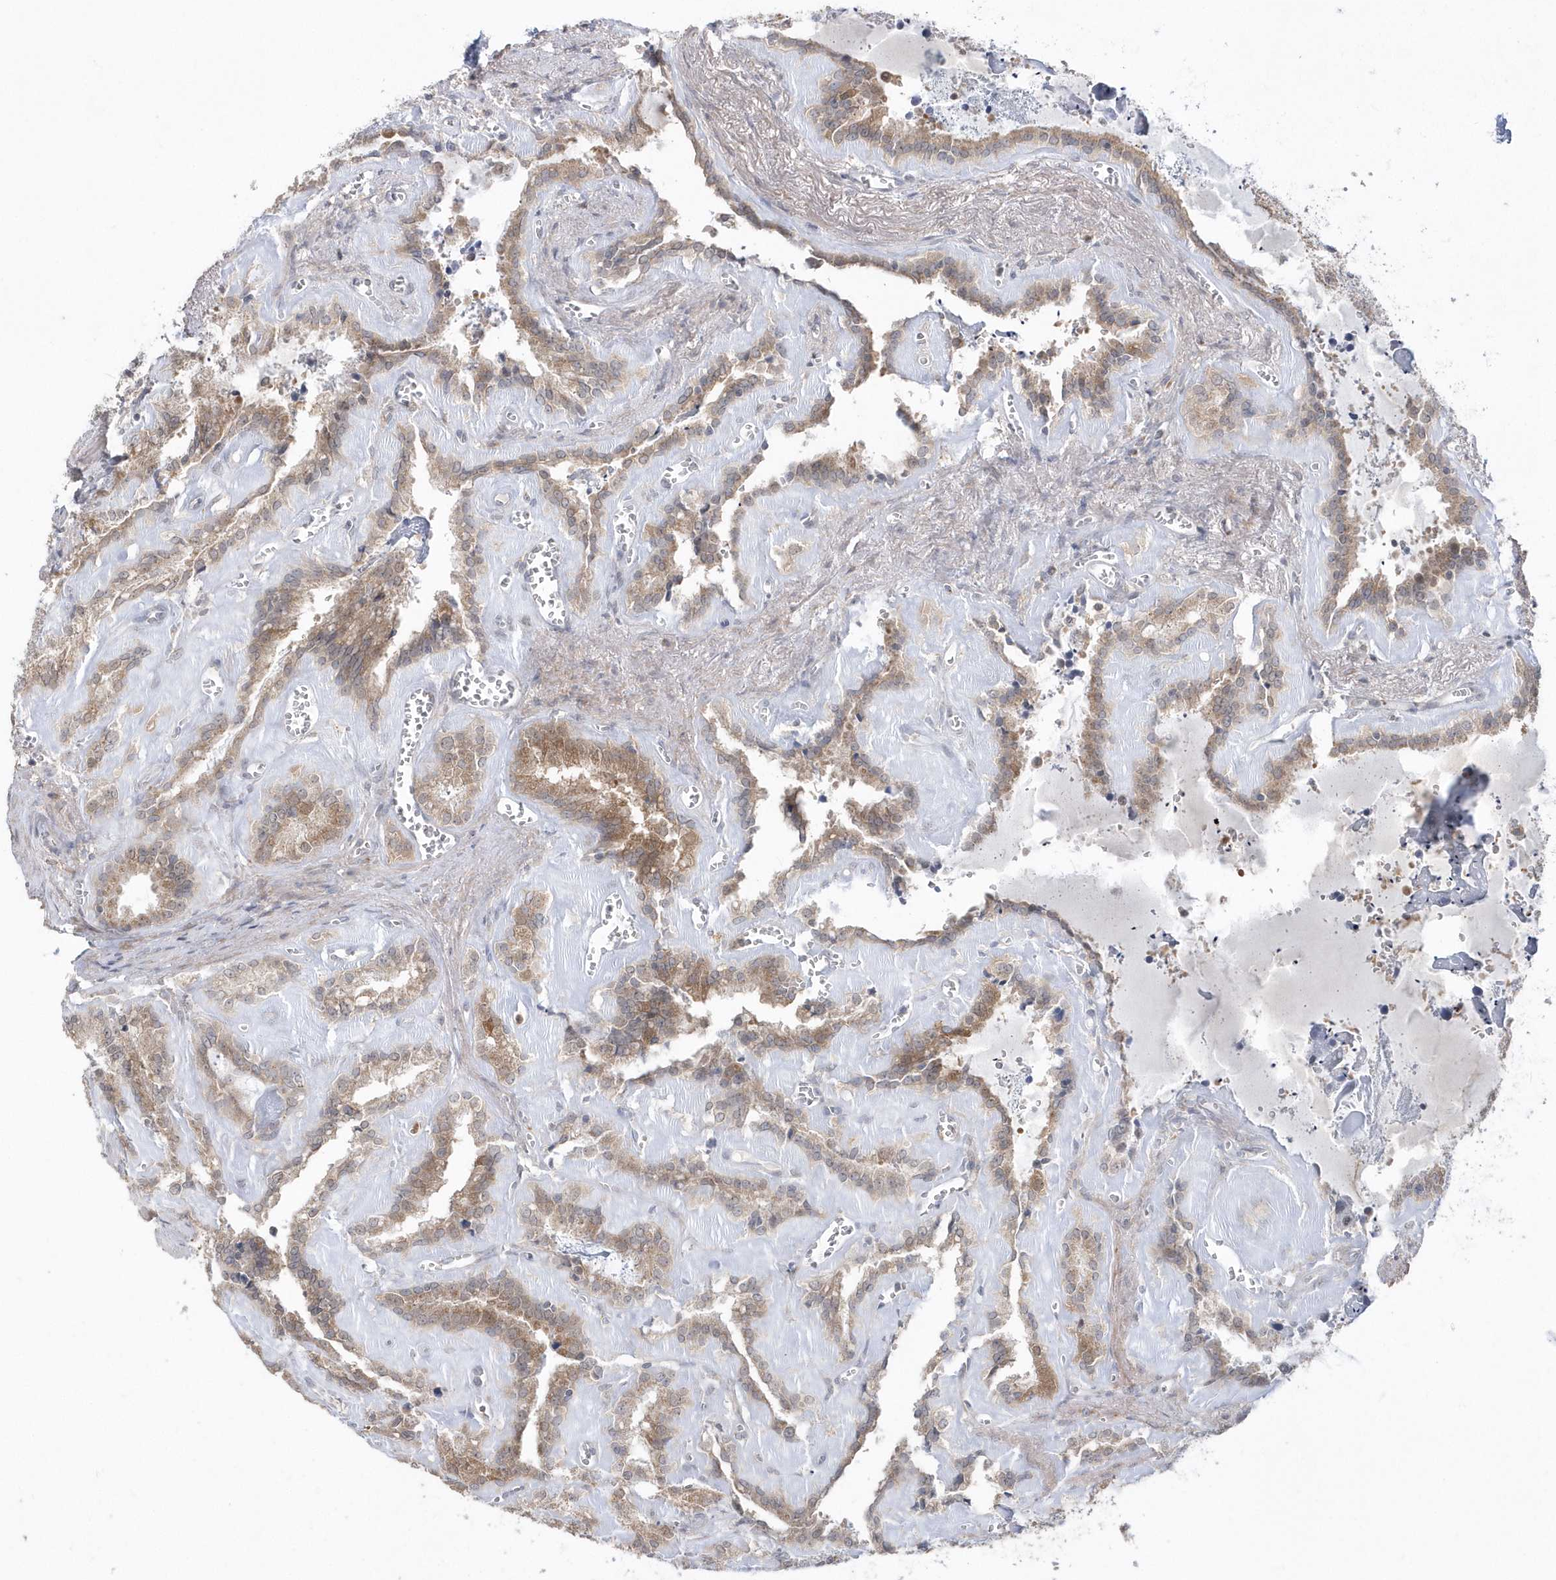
{"staining": {"intensity": "moderate", "quantity": ">75%", "location": "cytoplasmic/membranous"}, "tissue": "seminal vesicle", "cell_type": "Glandular cells", "image_type": "normal", "snomed": [{"axis": "morphology", "description": "Normal tissue, NOS"}, {"axis": "topography", "description": "Prostate"}, {"axis": "topography", "description": "Seminal veicle"}], "caption": "Protein staining of benign seminal vesicle displays moderate cytoplasmic/membranous expression in approximately >75% of glandular cells.", "gene": "GEMIN6", "patient": {"sex": "male", "age": 59}}